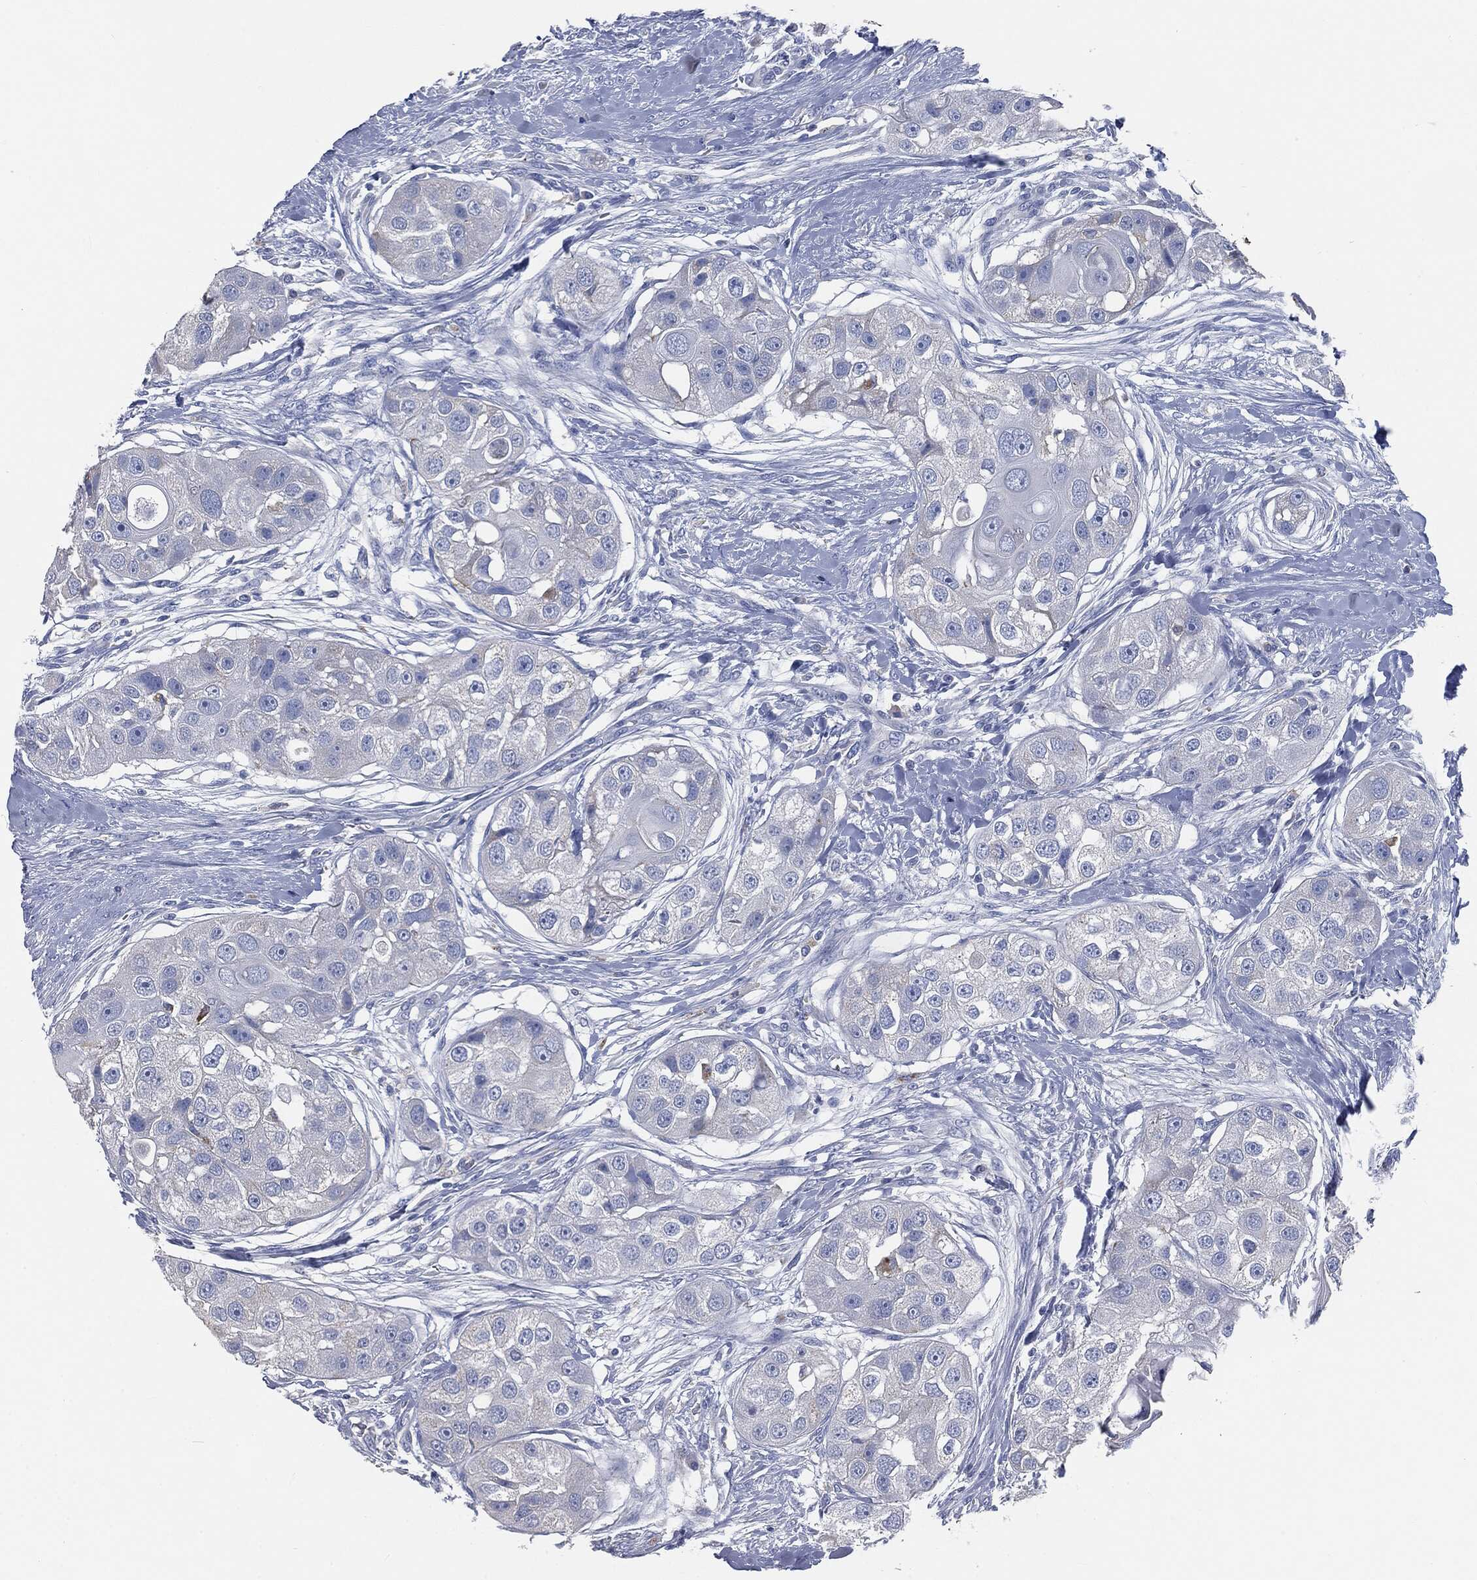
{"staining": {"intensity": "negative", "quantity": "none", "location": "none"}, "tissue": "head and neck cancer", "cell_type": "Tumor cells", "image_type": "cancer", "snomed": [{"axis": "morphology", "description": "Normal tissue, NOS"}, {"axis": "morphology", "description": "Squamous cell carcinoma, NOS"}, {"axis": "topography", "description": "Skeletal muscle"}, {"axis": "topography", "description": "Head-Neck"}], "caption": "DAB immunohistochemical staining of human head and neck squamous cell carcinoma reveals no significant positivity in tumor cells. The staining is performed using DAB brown chromogen with nuclei counter-stained in using hematoxylin.", "gene": "CAV3", "patient": {"sex": "male", "age": 51}}